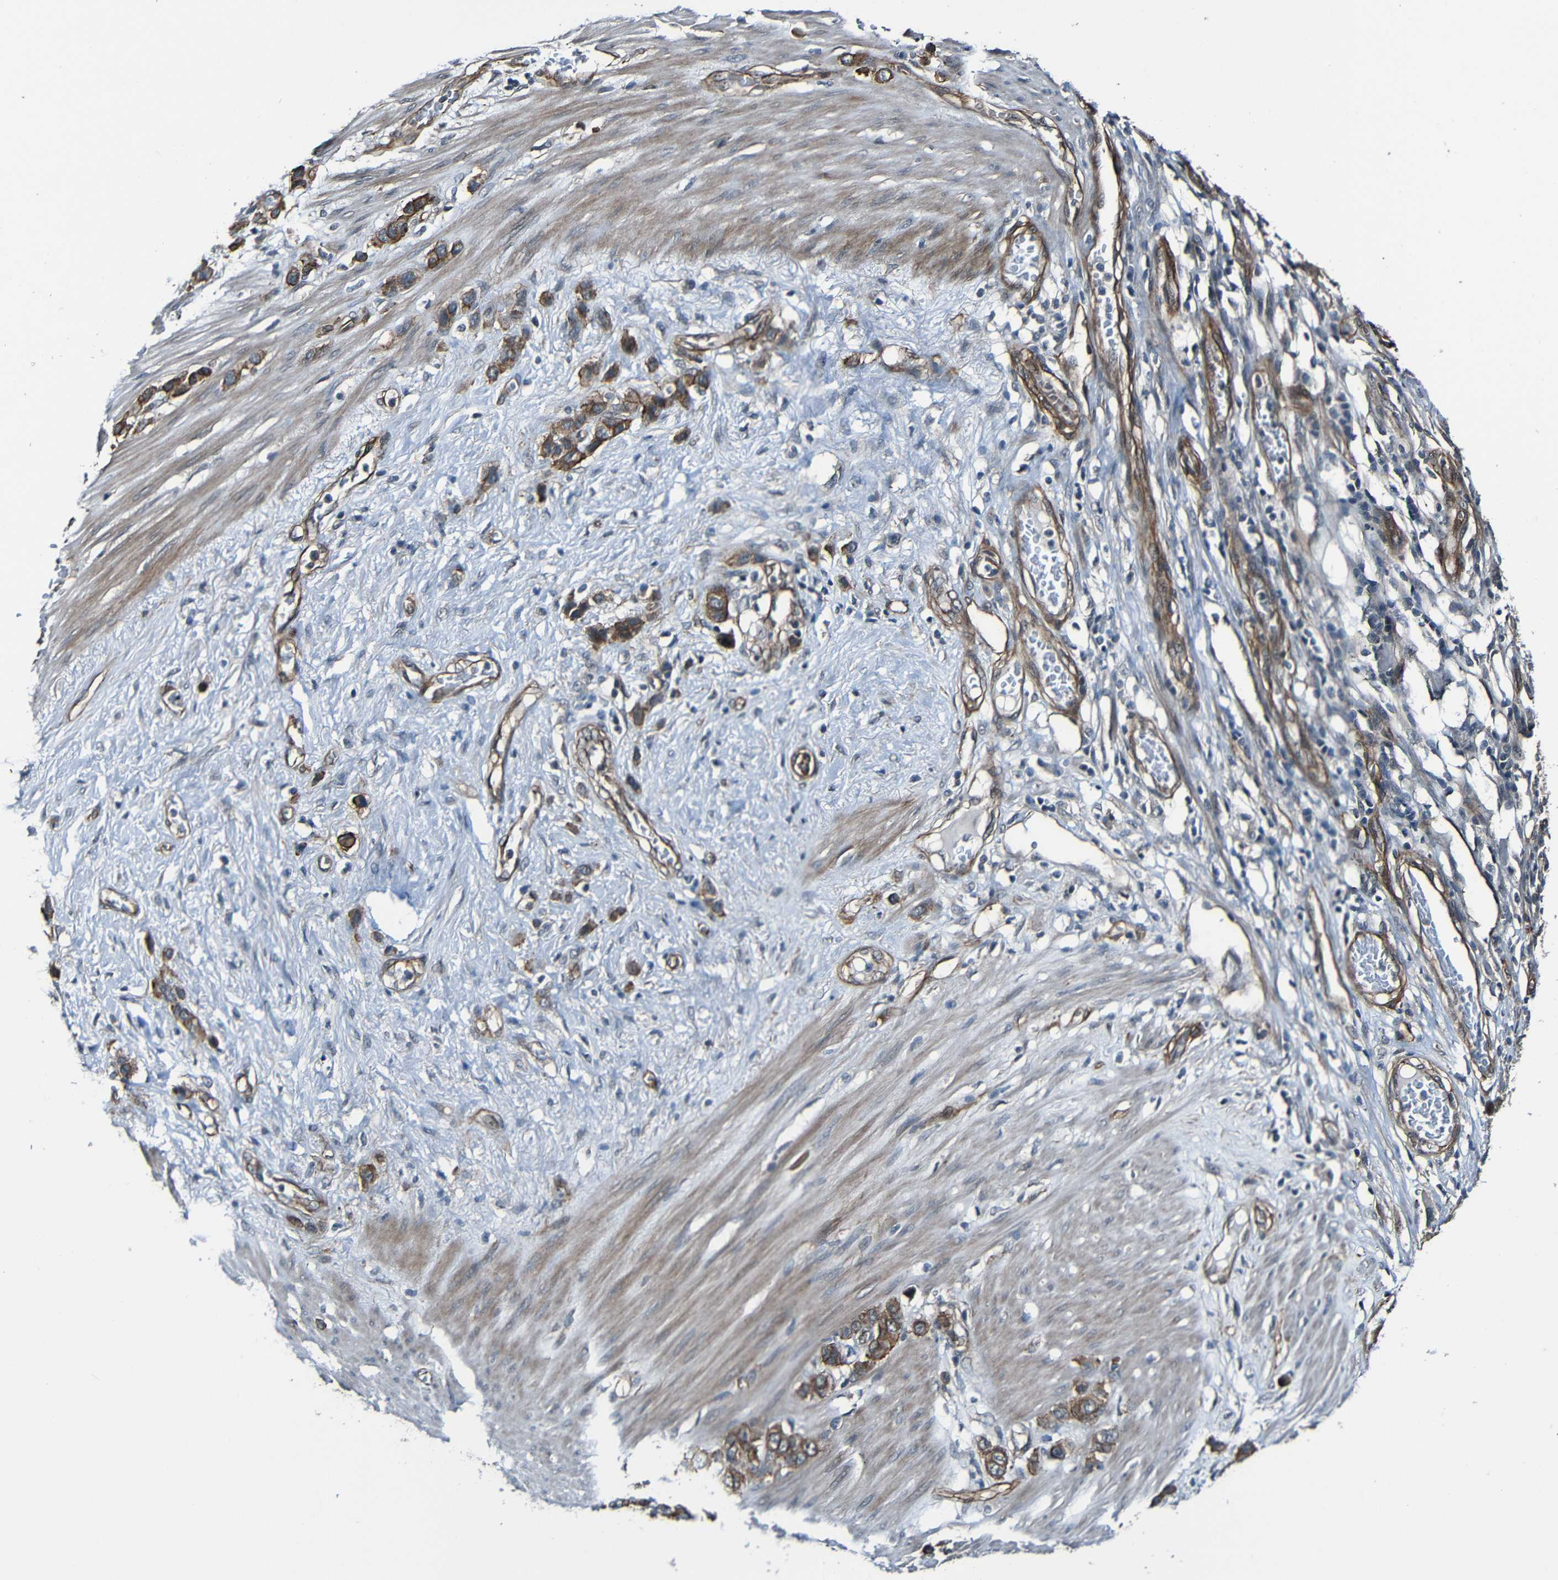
{"staining": {"intensity": "moderate", "quantity": ">75%", "location": "cytoplasmic/membranous"}, "tissue": "stomach cancer", "cell_type": "Tumor cells", "image_type": "cancer", "snomed": [{"axis": "morphology", "description": "Adenocarcinoma, NOS"}, {"axis": "morphology", "description": "Adenocarcinoma, High grade"}, {"axis": "topography", "description": "Stomach, upper"}, {"axis": "topography", "description": "Stomach, lower"}], "caption": "A brown stain labels moderate cytoplasmic/membranous positivity of a protein in human stomach adenocarcinoma tumor cells.", "gene": "LGR5", "patient": {"sex": "female", "age": 65}}